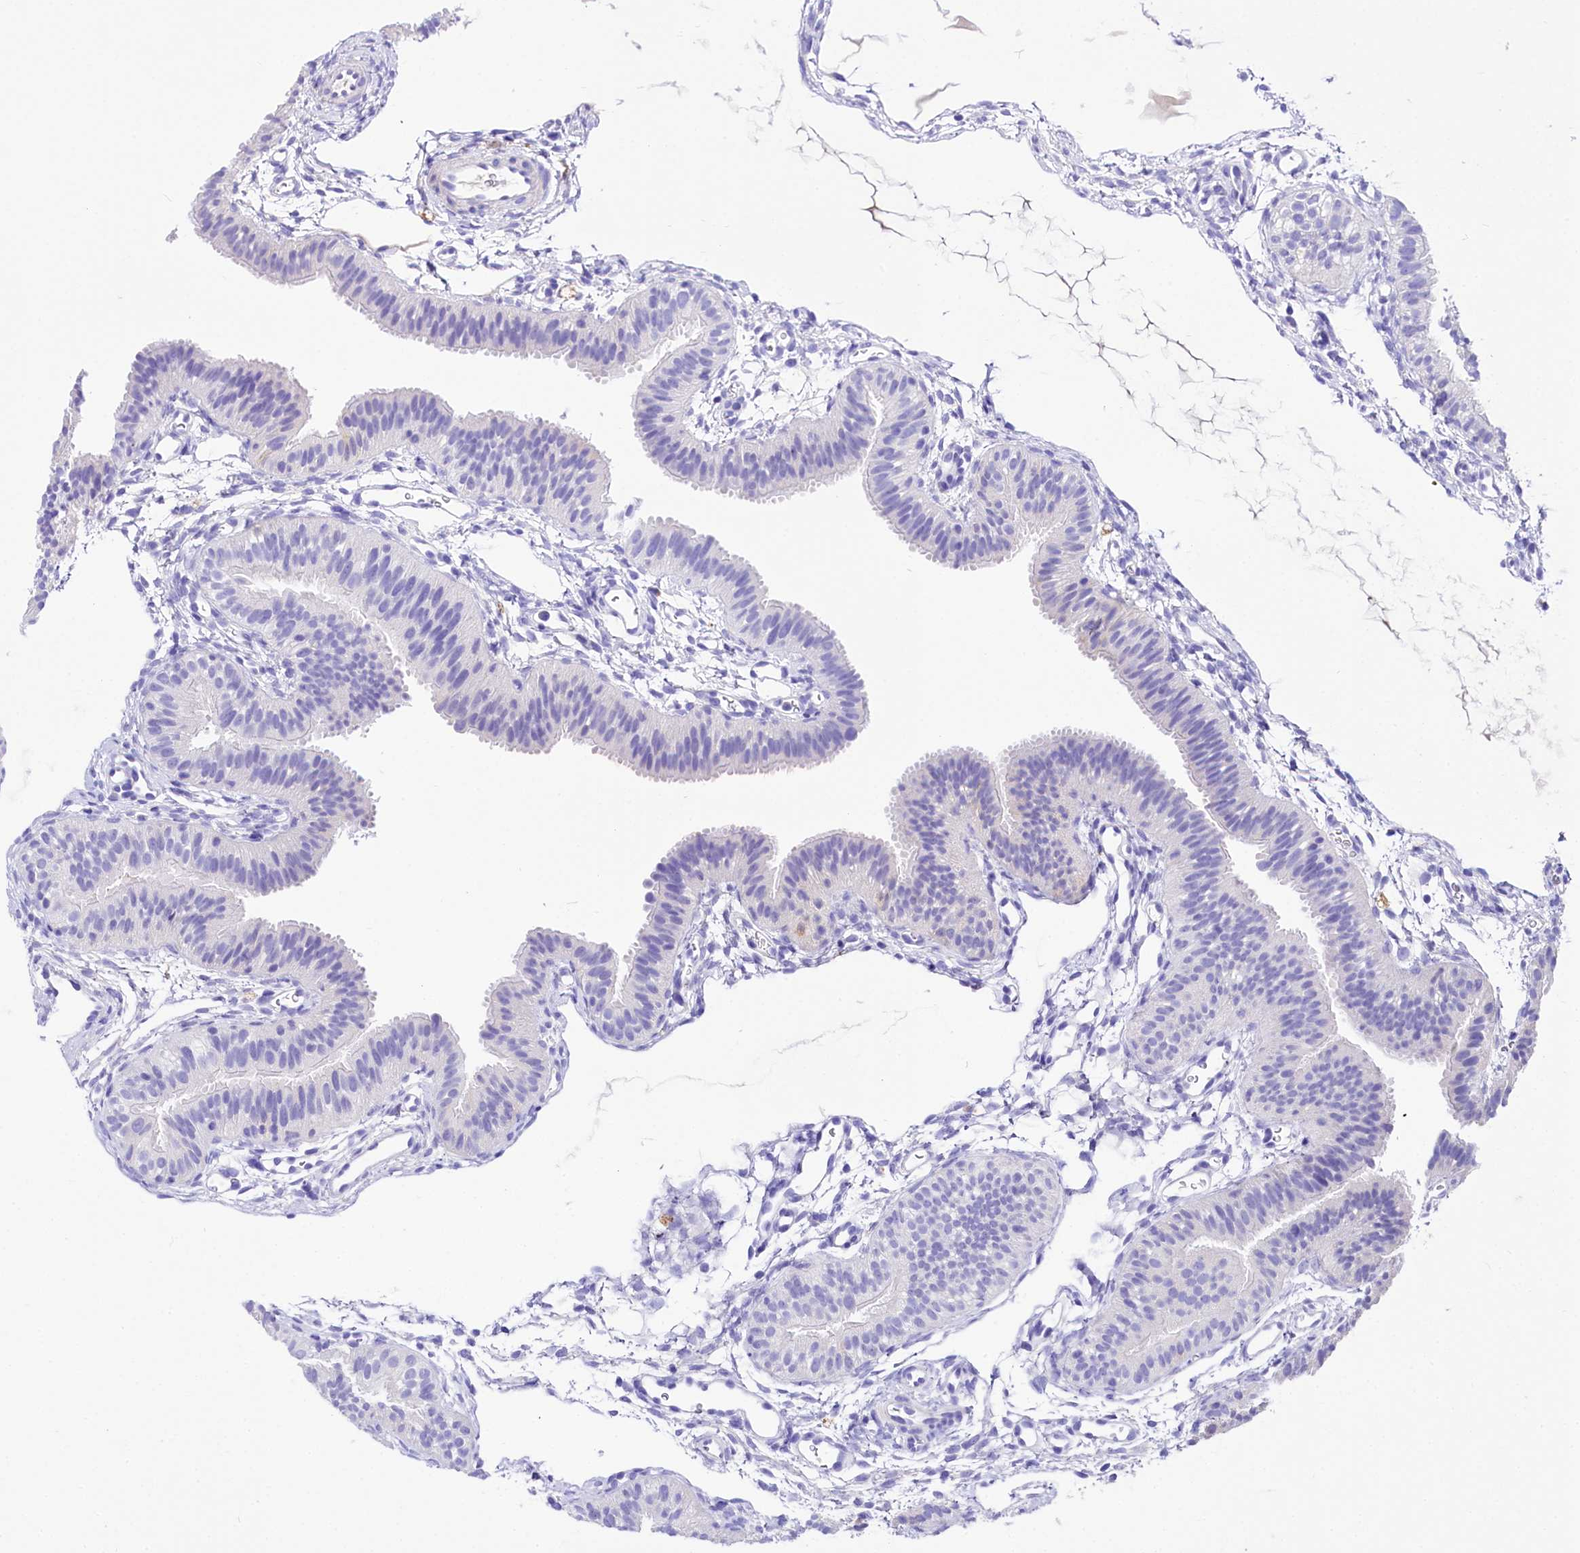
{"staining": {"intensity": "negative", "quantity": "none", "location": "none"}, "tissue": "fallopian tube", "cell_type": "Glandular cells", "image_type": "normal", "snomed": [{"axis": "morphology", "description": "Normal tissue, NOS"}, {"axis": "topography", "description": "Fallopian tube"}], "caption": "The micrograph shows no staining of glandular cells in benign fallopian tube.", "gene": "A2ML1", "patient": {"sex": "female", "age": 35}}